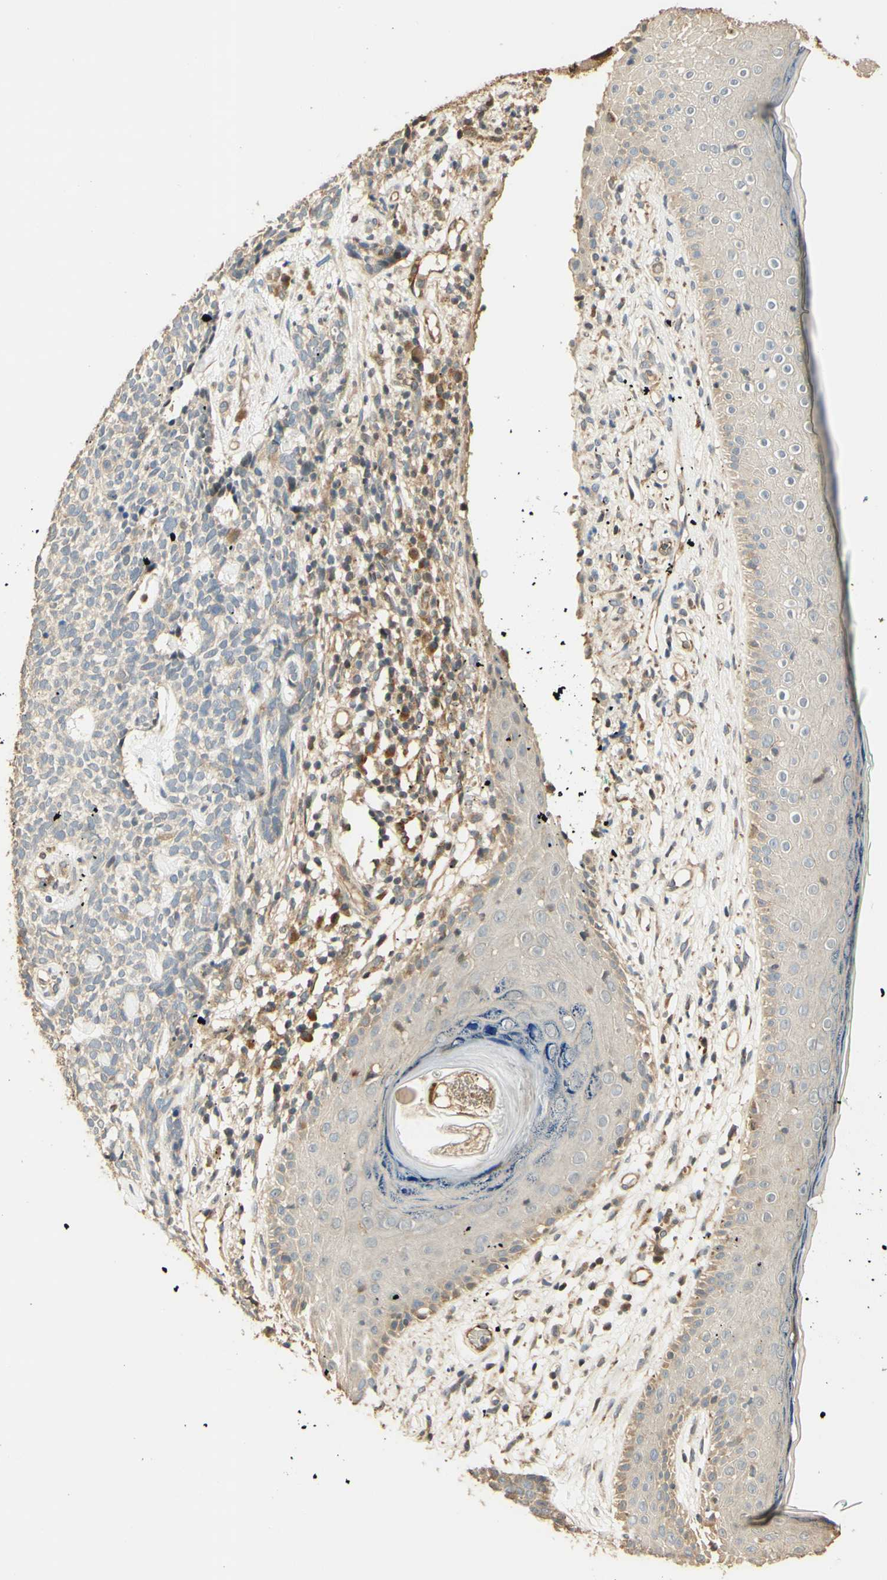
{"staining": {"intensity": "weak", "quantity": ">75%", "location": "cytoplasmic/membranous"}, "tissue": "skin cancer", "cell_type": "Tumor cells", "image_type": "cancer", "snomed": [{"axis": "morphology", "description": "Basal cell carcinoma"}, {"axis": "topography", "description": "Skin"}], "caption": "Skin cancer (basal cell carcinoma) stained for a protein (brown) demonstrates weak cytoplasmic/membranous positive positivity in about >75% of tumor cells.", "gene": "AGER", "patient": {"sex": "female", "age": 84}}